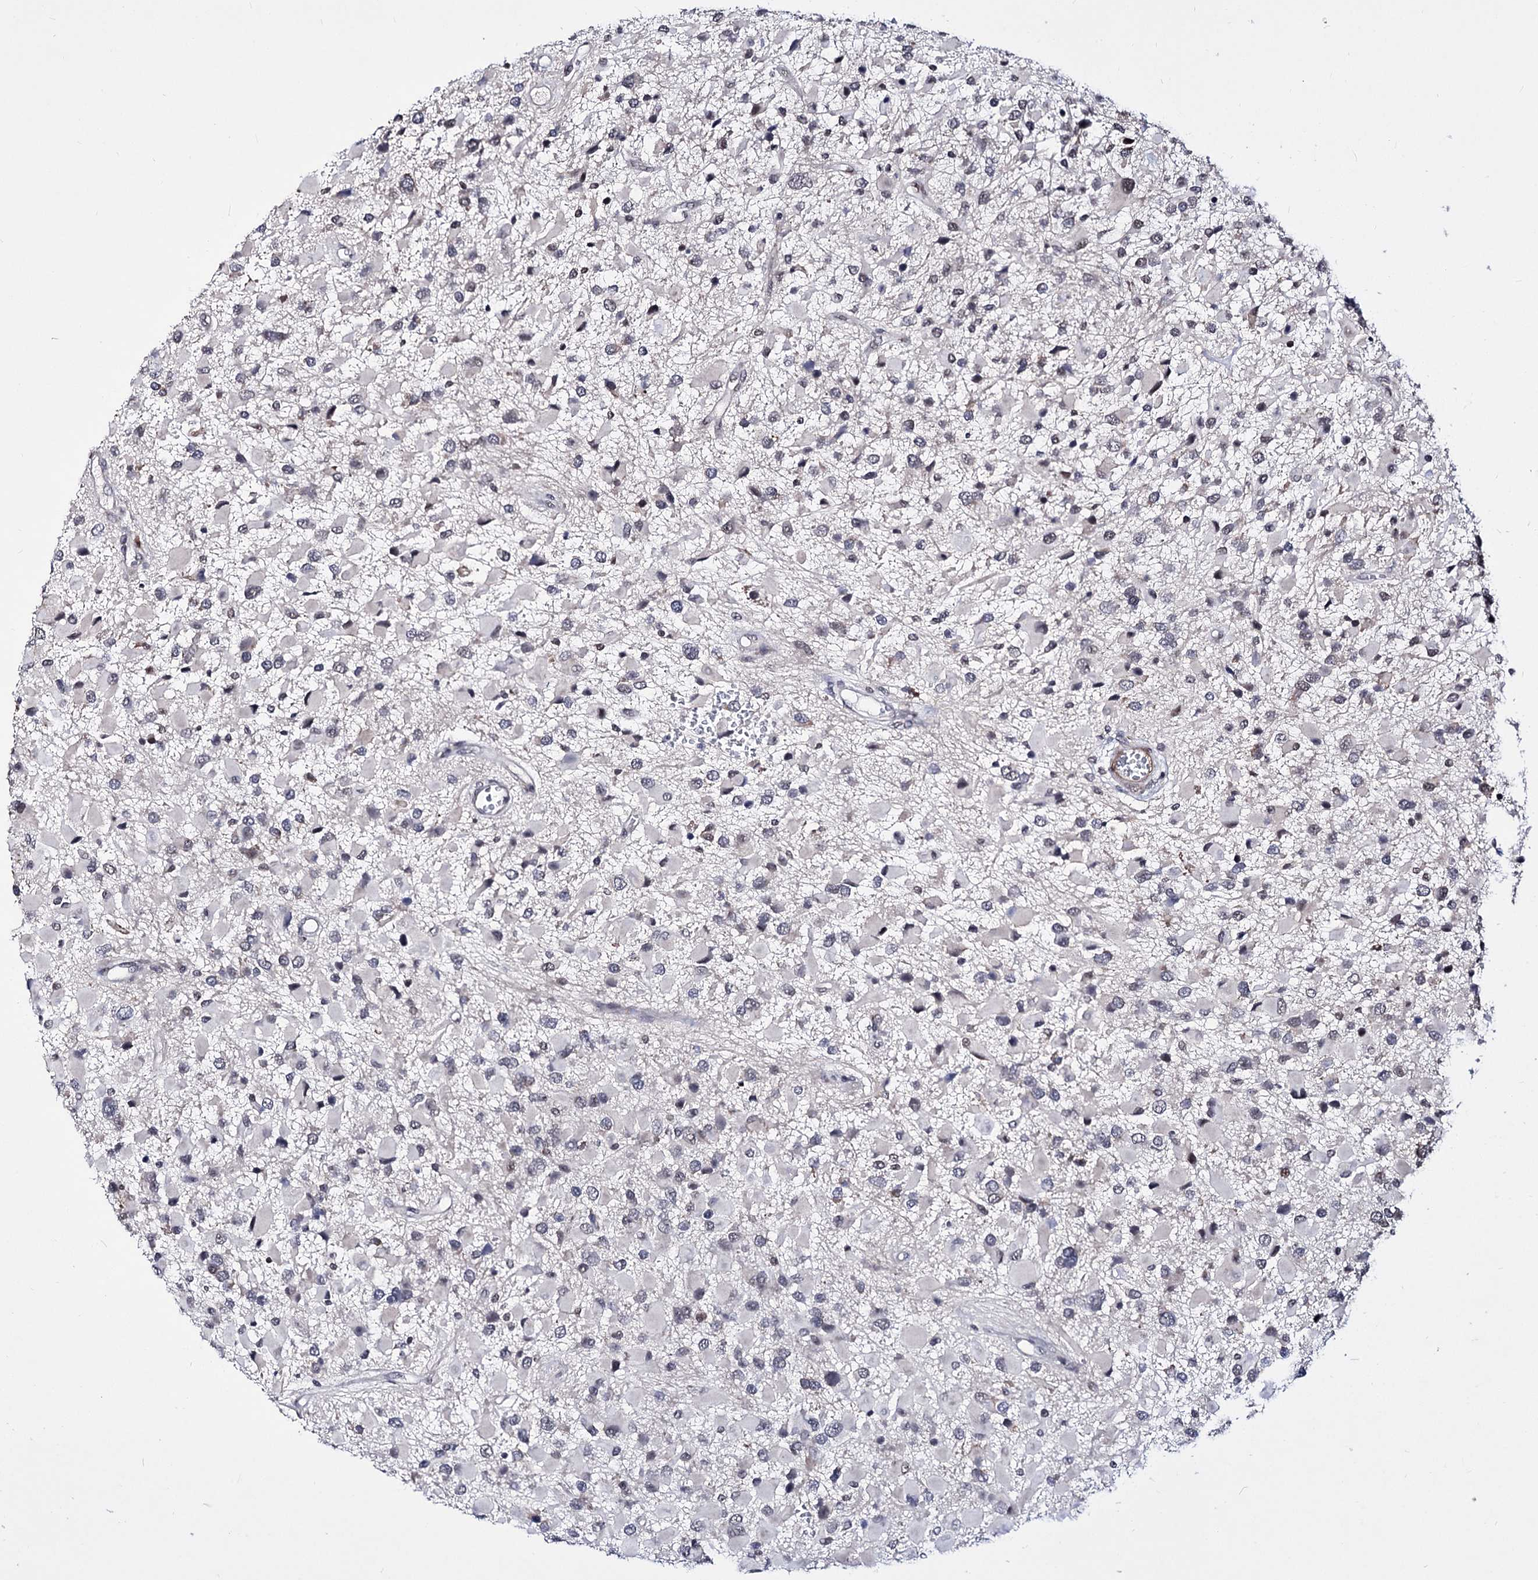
{"staining": {"intensity": "weak", "quantity": "<25%", "location": "nuclear"}, "tissue": "glioma", "cell_type": "Tumor cells", "image_type": "cancer", "snomed": [{"axis": "morphology", "description": "Glioma, malignant, High grade"}, {"axis": "topography", "description": "Brain"}], "caption": "A micrograph of human malignant high-grade glioma is negative for staining in tumor cells. The staining was performed using DAB (3,3'-diaminobenzidine) to visualize the protein expression in brown, while the nuclei were stained in blue with hematoxylin (Magnification: 20x).", "gene": "PPRC1", "patient": {"sex": "male", "age": 53}}